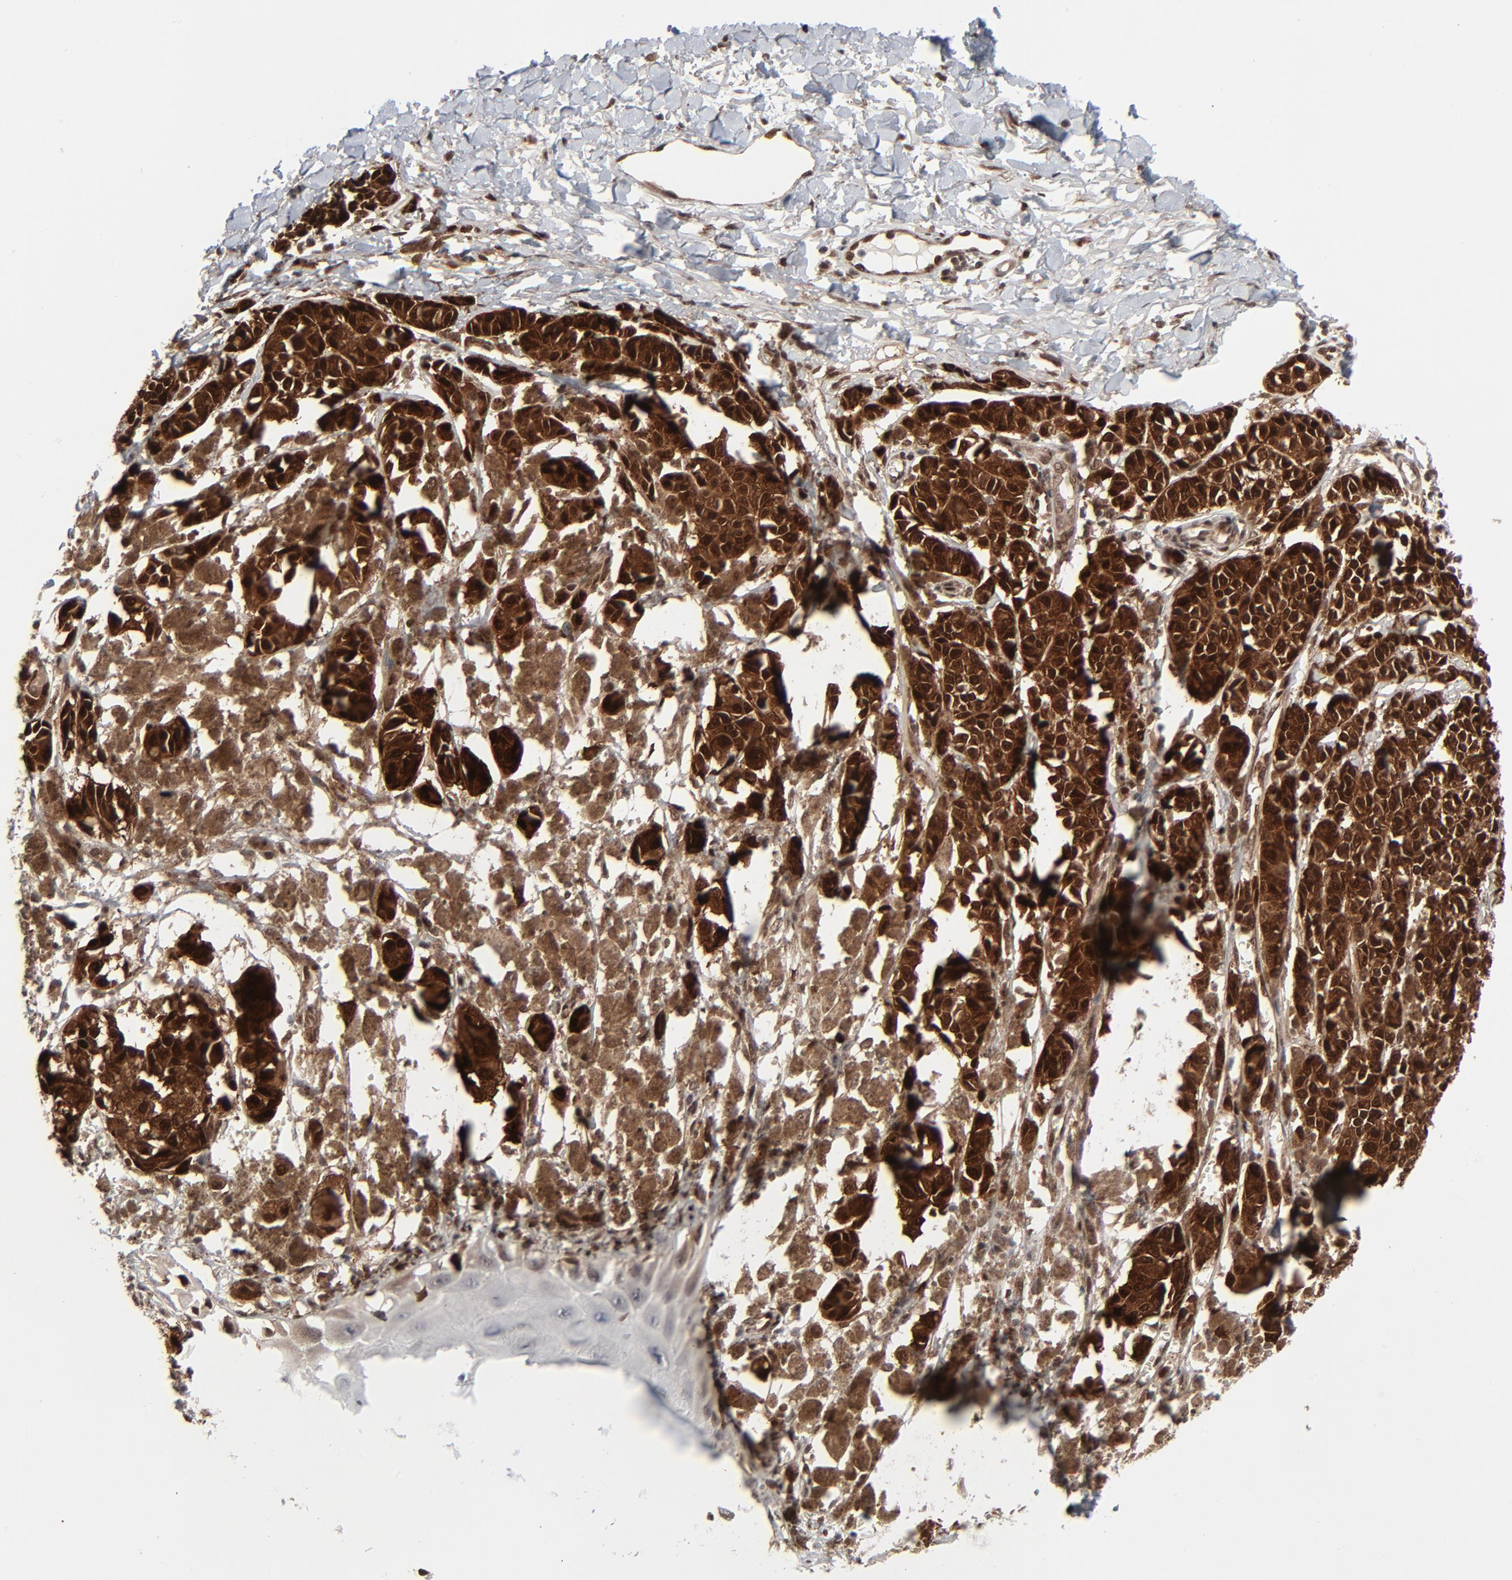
{"staining": {"intensity": "strong", "quantity": ">75%", "location": "cytoplasmic/membranous,nuclear"}, "tissue": "melanoma", "cell_type": "Tumor cells", "image_type": "cancer", "snomed": [{"axis": "morphology", "description": "Malignant melanoma, NOS"}, {"axis": "topography", "description": "Skin"}], "caption": "Immunohistochemistry micrograph of human melanoma stained for a protein (brown), which displays high levels of strong cytoplasmic/membranous and nuclear staining in approximately >75% of tumor cells.", "gene": "AKT1", "patient": {"sex": "male", "age": 76}}